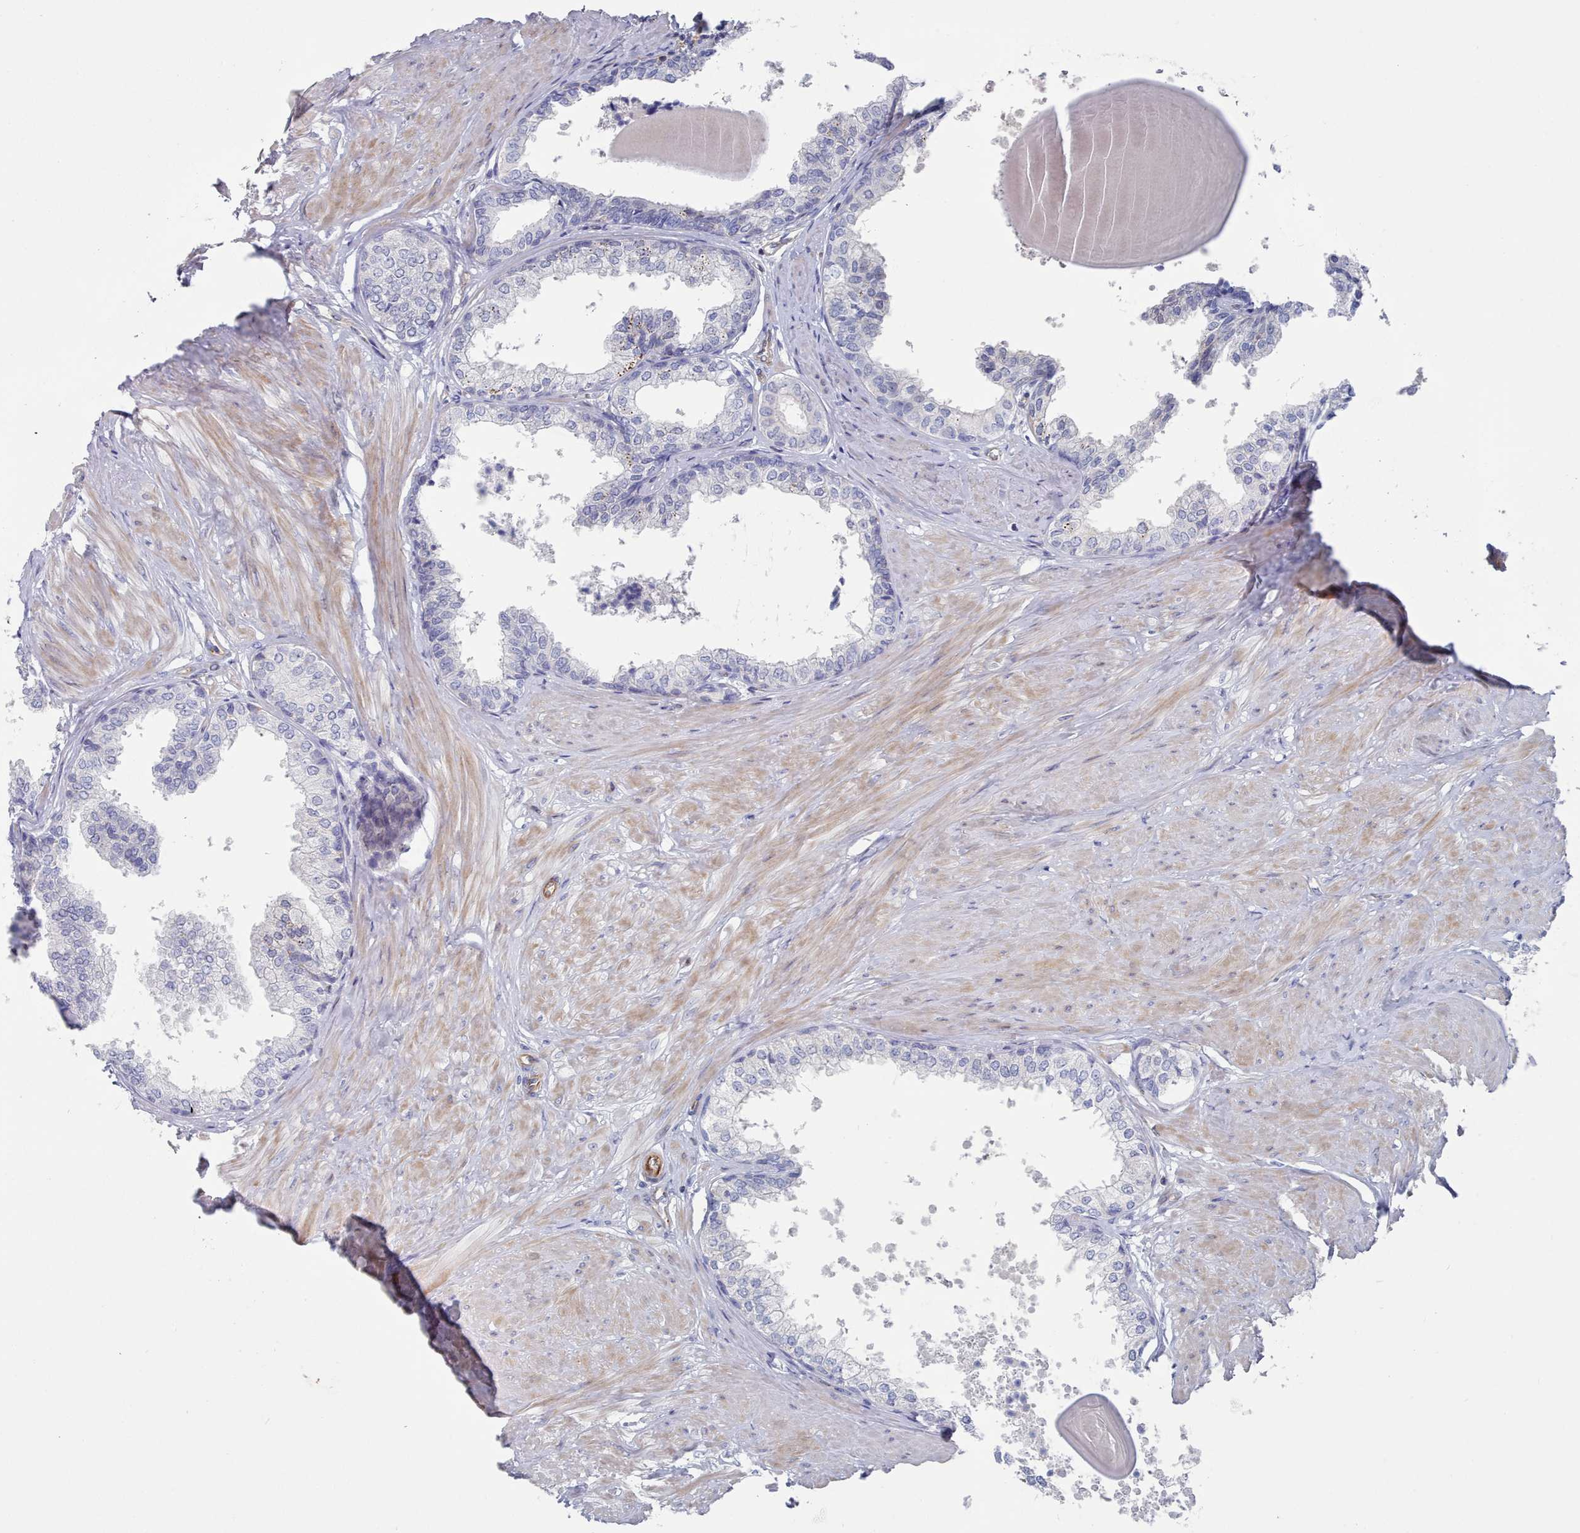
{"staining": {"intensity": "negative", "quantity": "none", "location": "none"}, "tissue": "prostate", "cell_type": "Glandular cells", "image_type": "normal", "snomed": [{"axis": "morphology", "description": "Normal tissue, NOS"}, {"axis": "topography", "description": "Prostate"}], "caption": "The immunohistochemistry (IHC) photomicrograph has no significant expression in glandular cells of prostate.", "gene": "G6PC1", "patient": {"sex": "male", "age": 48}}